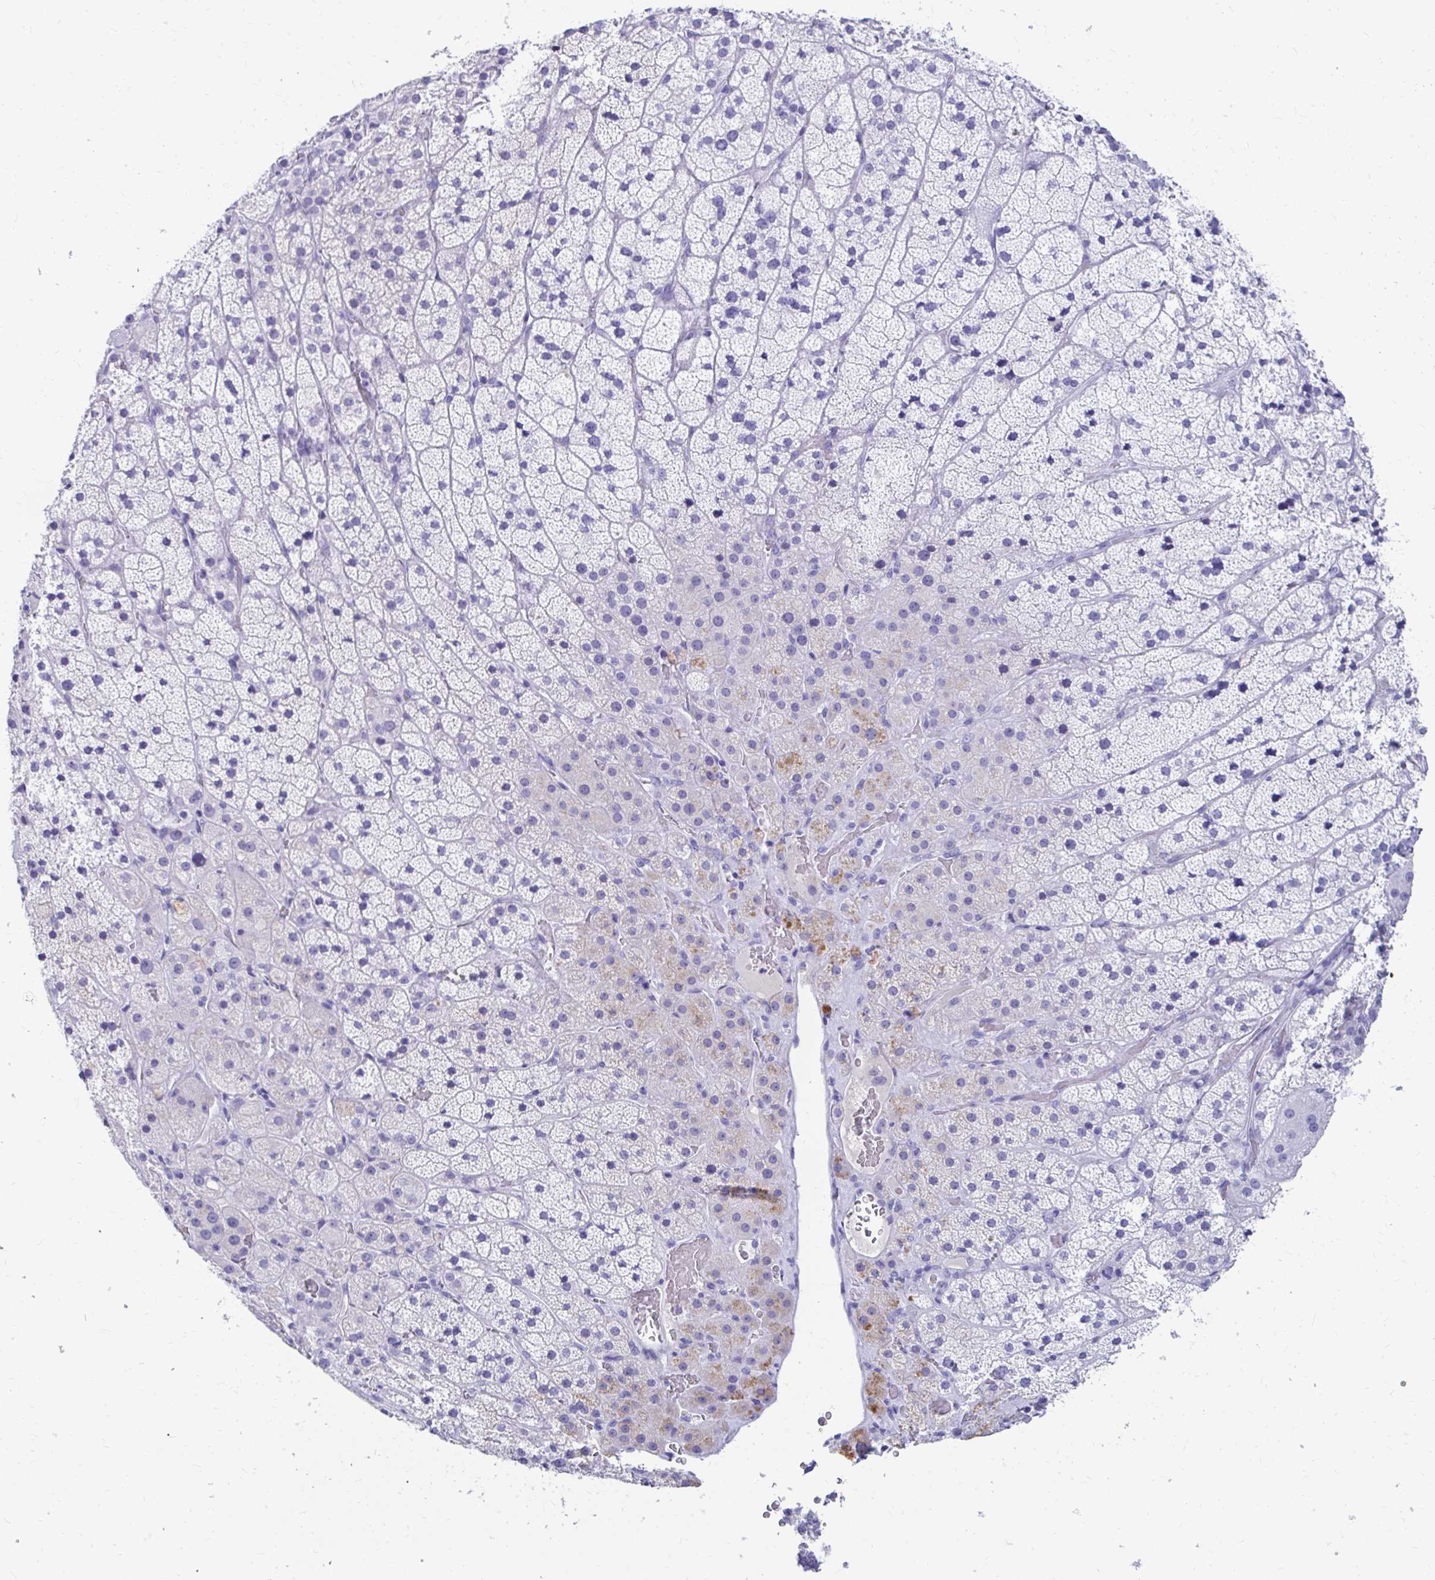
{"staining": {"intensity": "moderate", "quantity": "<25%", "location": "cytoplasmic/membranous"}, "tissue": "adrenal gland", "cell_type": "Glandular cells", "image_type": "normal", "snomed": [{"axis": "morphology", "description": "Normal tissue, NOS"}, {"axis": "topography", "description": "Adrenal gland"}], "caption": "DAB (3,3'-diaminobenzidine) immunohistochemical staining of benign human adrenal gland reveals moderate cytoplasmic/membranous protein staining in approximately <25% of glandular cells. The staining was performed using DAB (3,3'-diaminobenzidine), with brown indicating positive protein expression. Nuclei are stained blue with hematoxylin.", "gene": "DPEP3", "patient": {"sex": "male", "age": 57}}